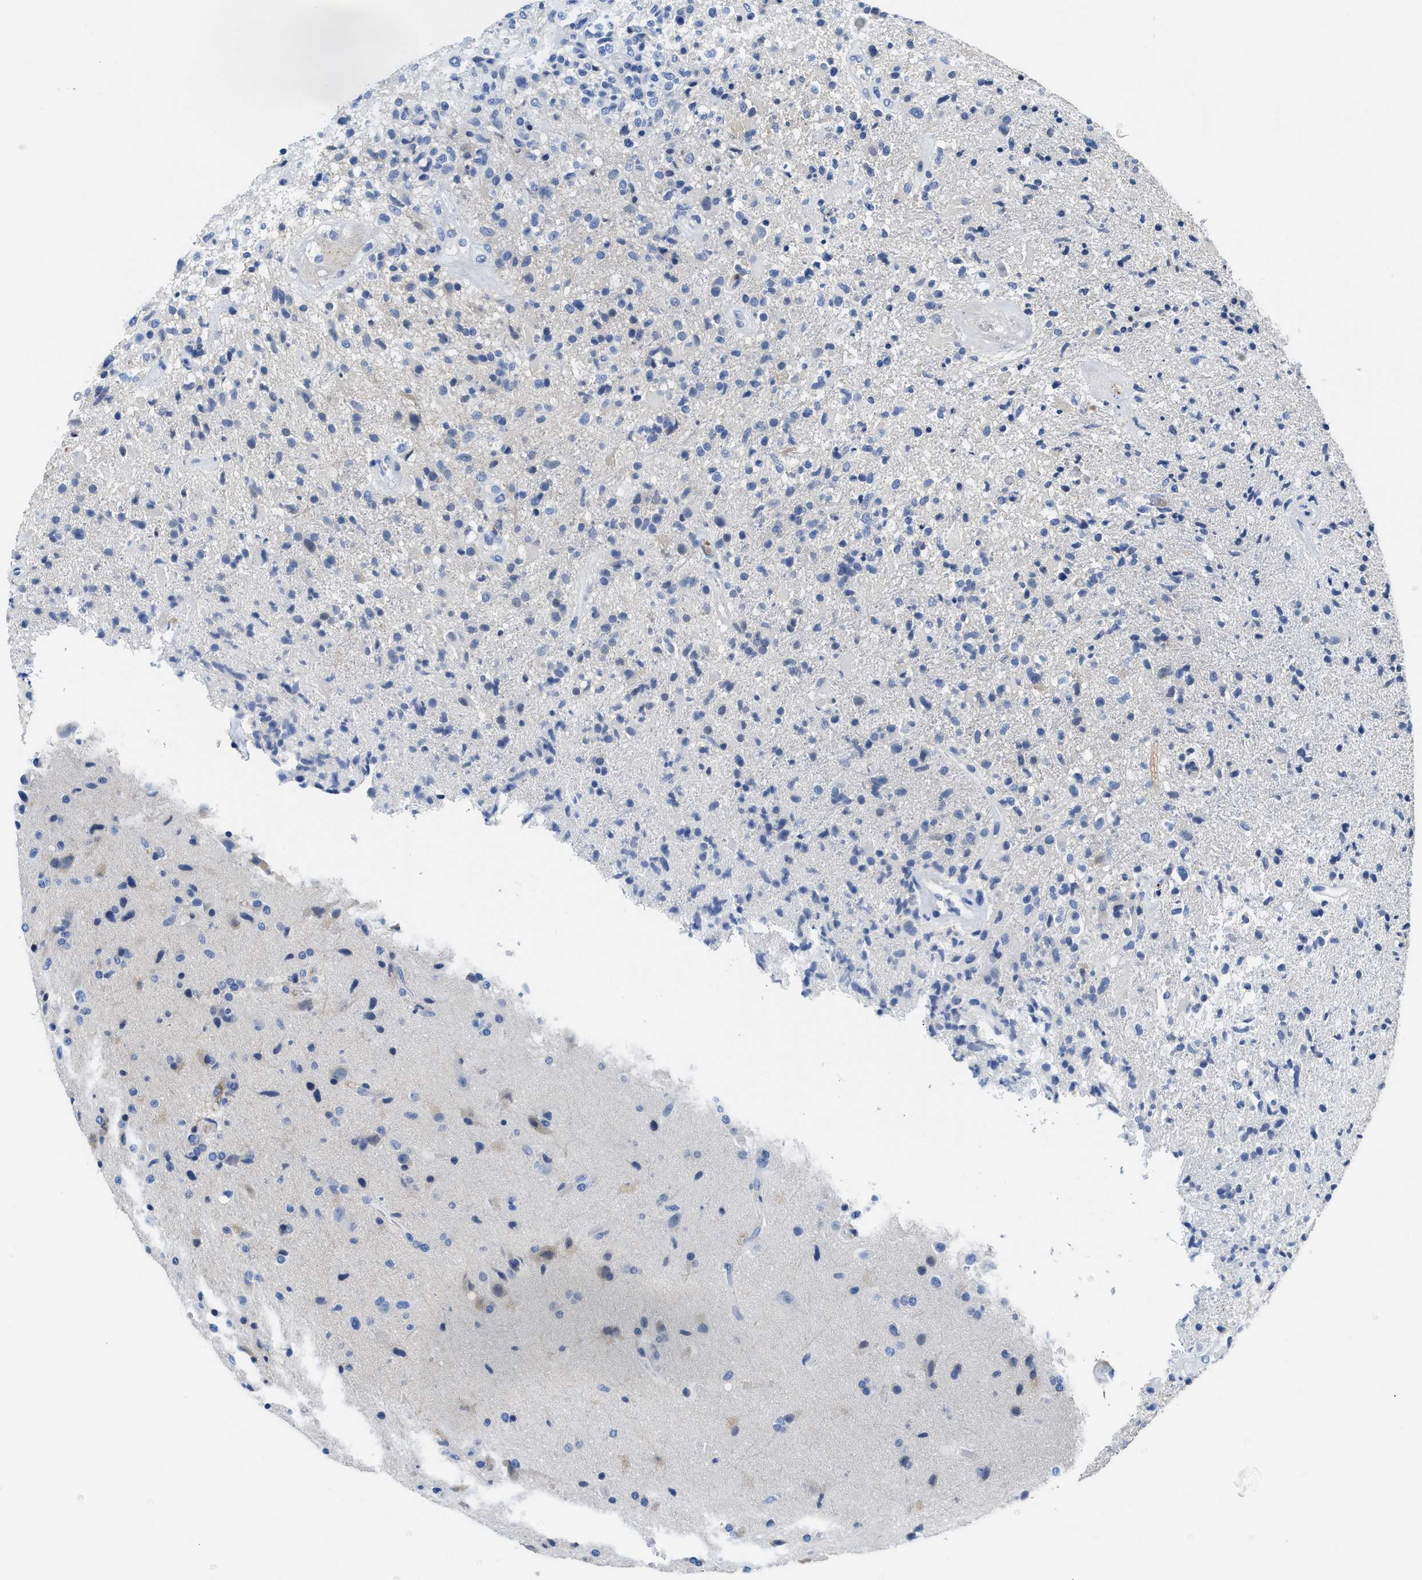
{"staining": {"intensity": "weak", "quantity": "<25%", "location": "cytoplasmic/membranous"}, "tissue": "glioma", "cell_type": "Tumor cells", "image_type": "cancer", "snomed": [{"axis": "morphology", "description": "Glioma, malignant, High grade"}, {"axis": "topography", "description": "Brain"}], "caption": "Tumor cells are negative for protein expression in human glioma.", "gene": "GC", "patient": {"sex": "male", "age": 72}}